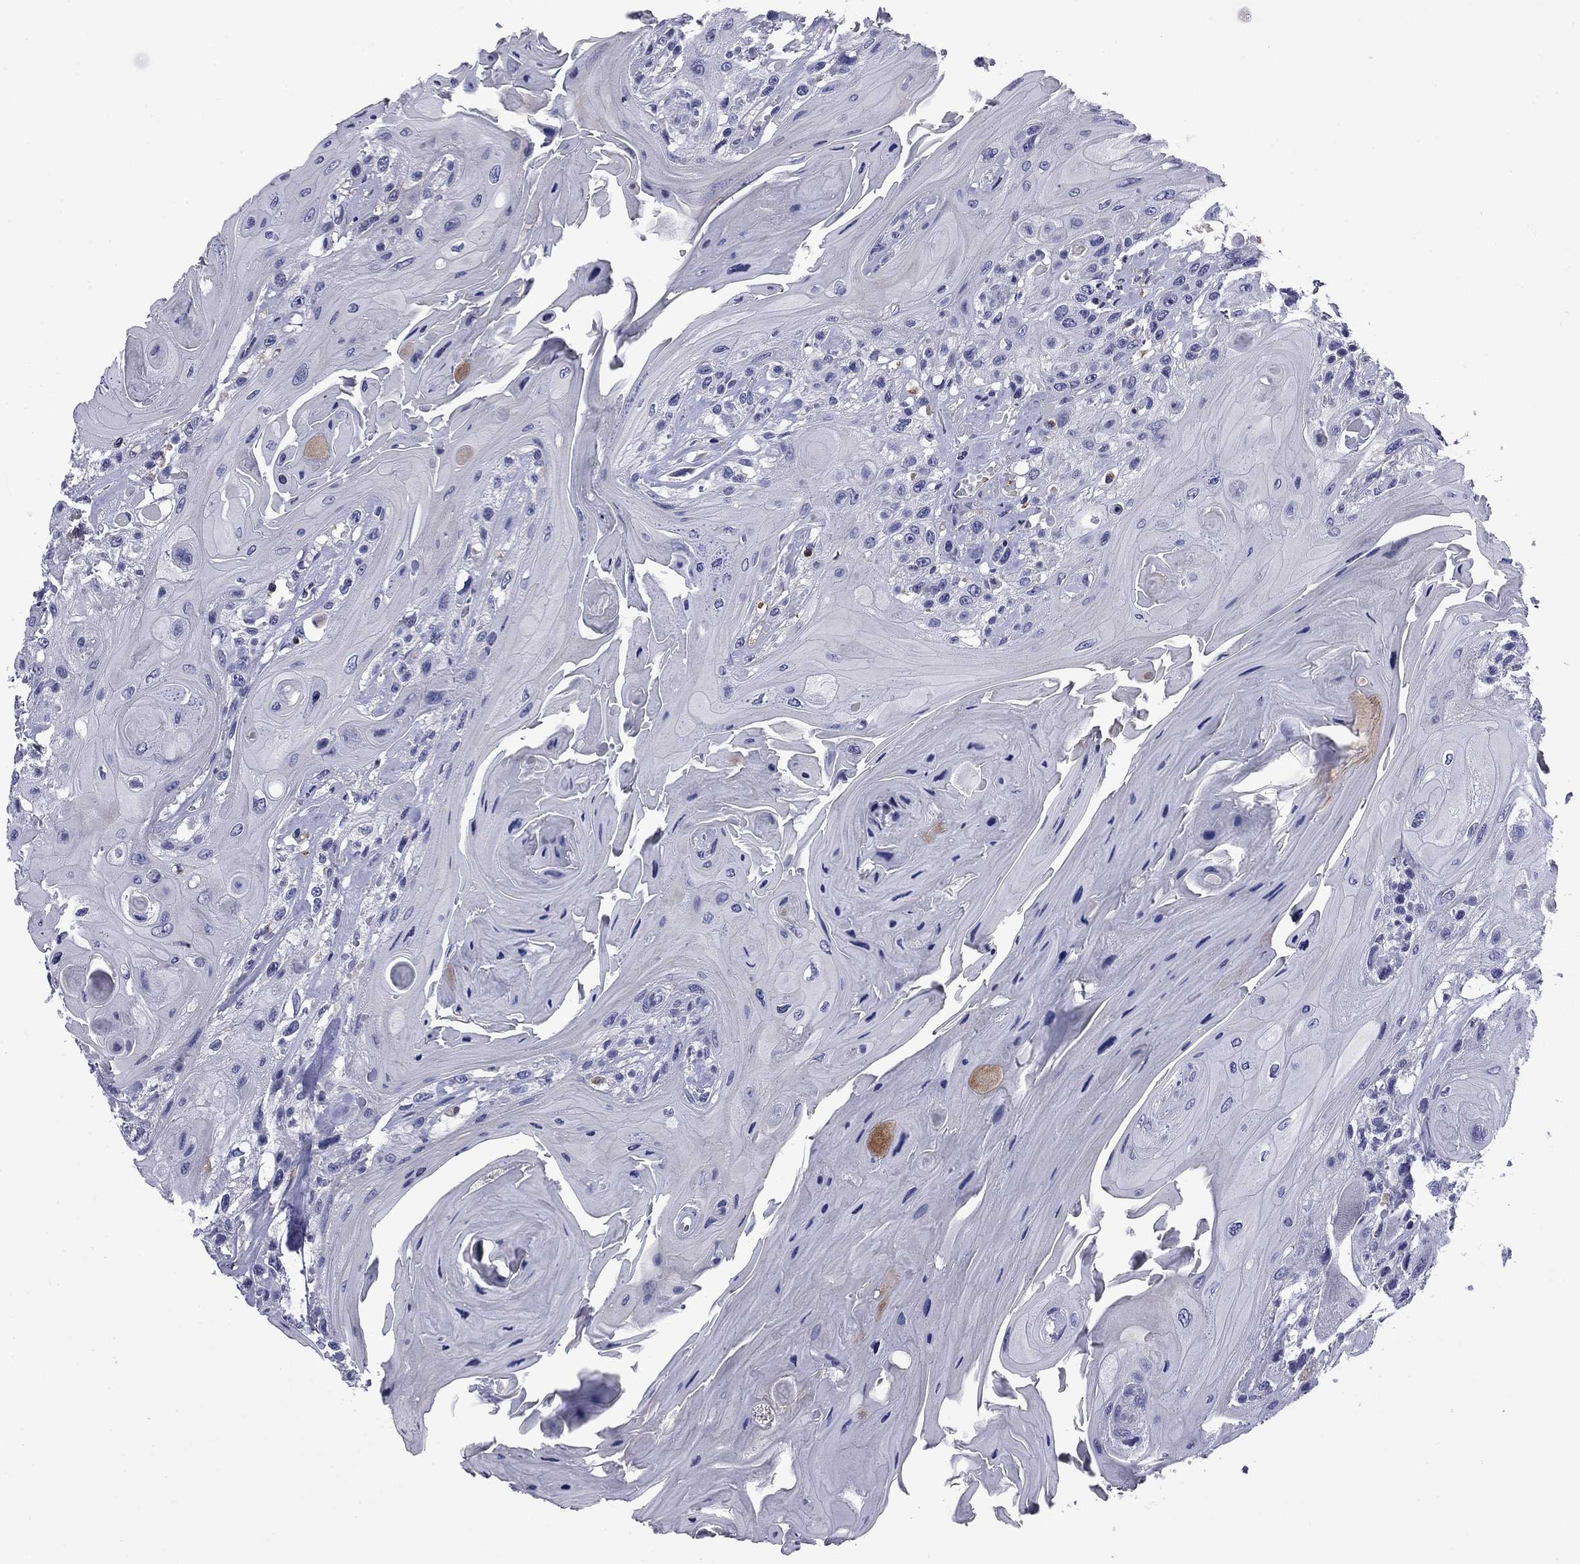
{"staining": {"intensity": "negative", "quantity": "none", "location": "none"}, "tissue": "head and neck cancer", "cell_type": "Tumor cells", "image_type": "cancer", "snomed": [{"axis": "morphology", "description": "Squamous cell carcinoma, NOS"}, {"axis": "topography", "description": "Head-Neck"}], "caption": "Tumor cells are negative for brown protein staining in squamous cell carcinoma (head and neck).", "gene": "ARHGAP45", "patient": {"sex": "female", "age": 59}}